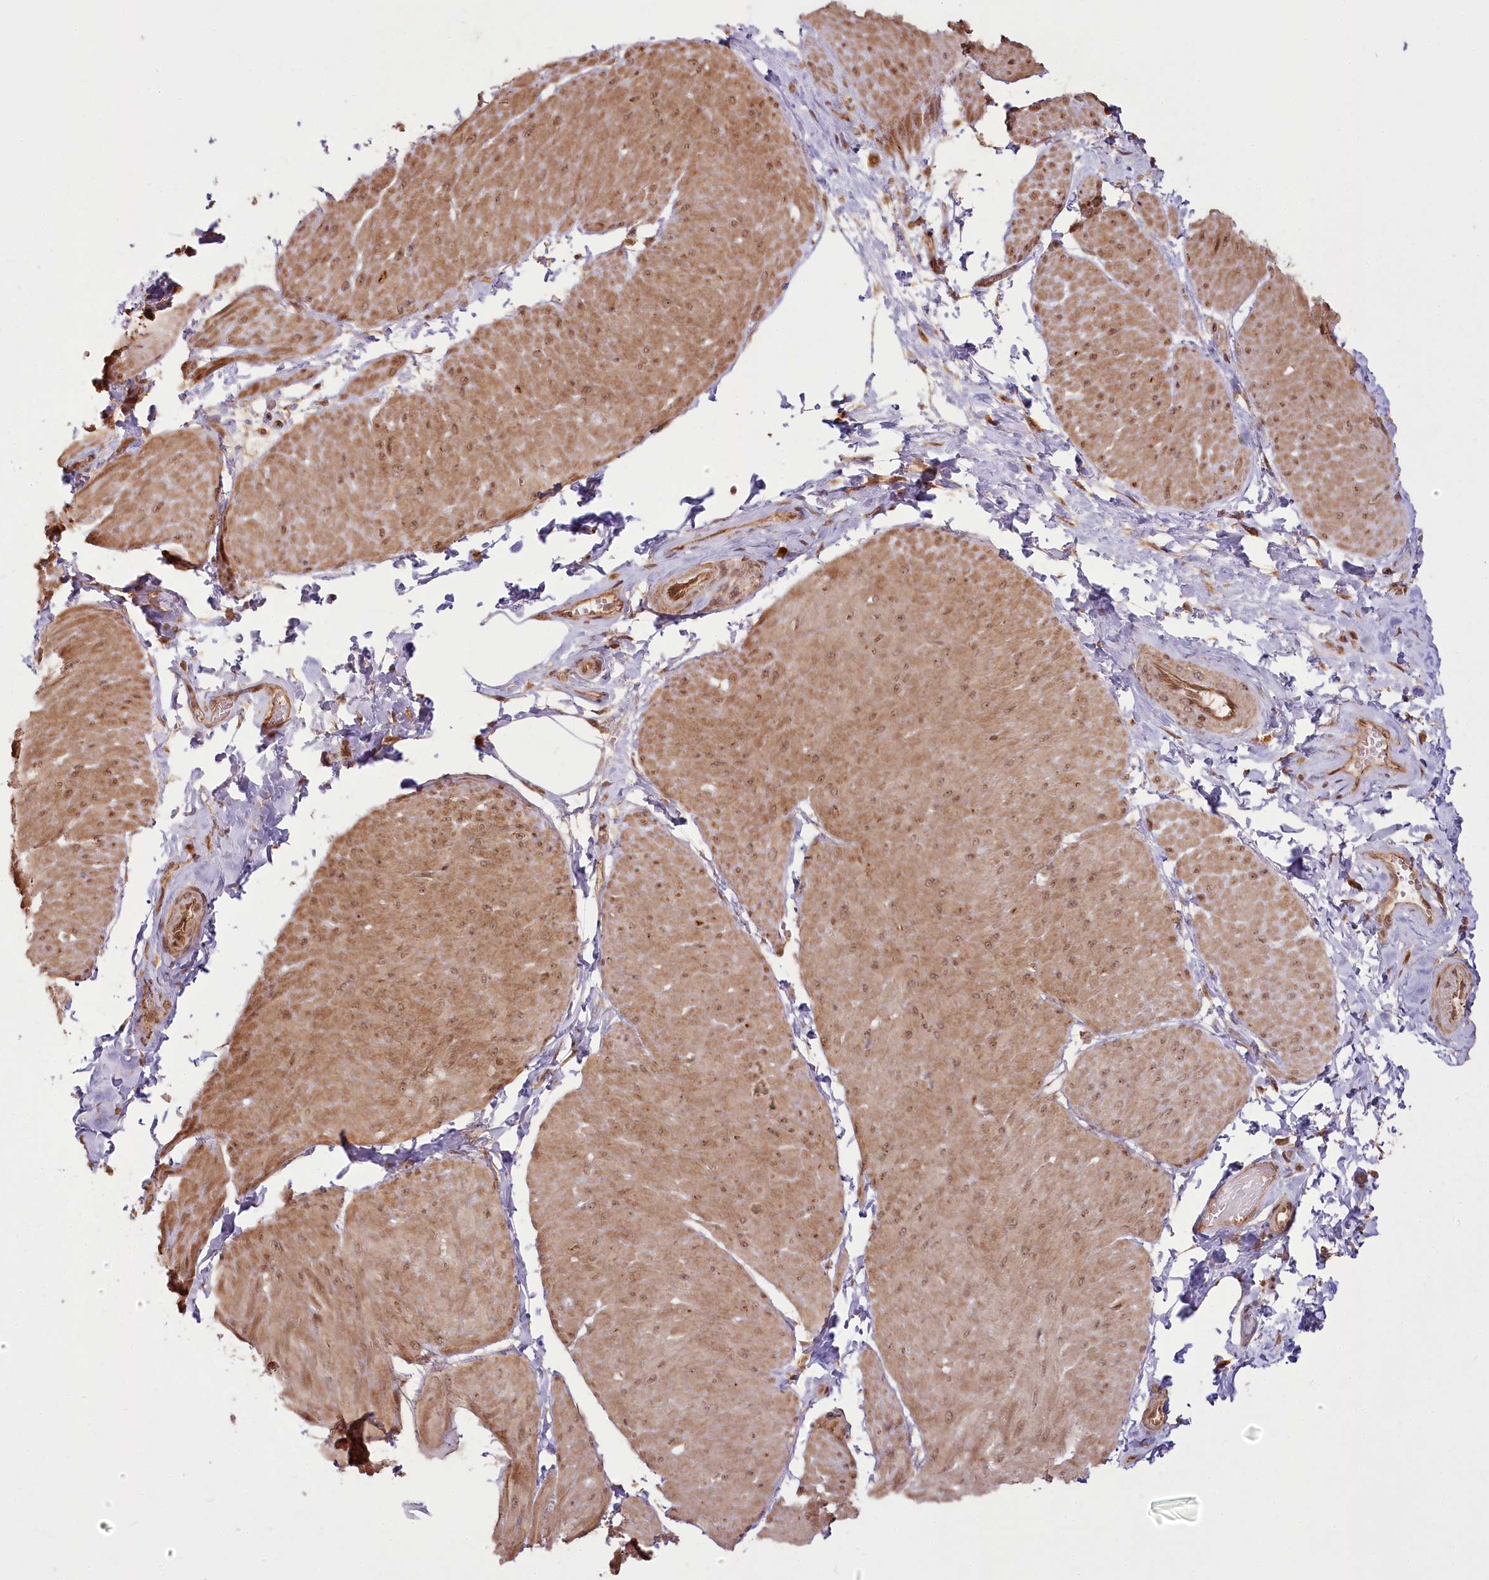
{"staining": {"intensity": "moderate", "quantity": ">75%", "location": "cytoplasmic/membranous"}, "tissue": "smooth muscle", "cell_type": "Smooth muscle cells", "image_type": "normal", "snomed": [{"axis": "morphology", "description": "Urothelial carcinoma, High grade"}, {"axis": "topography", "description": "Urinary bladder"}], "caption": "Immunohistochemistry of benign human smooth muscle displays medium levels of moderate cytoplasmic/membranous expression in approximately >75% of smooth muscle cells.", "gene": "R3HDM2", "patient": {"sex": "male", "age": 46}}